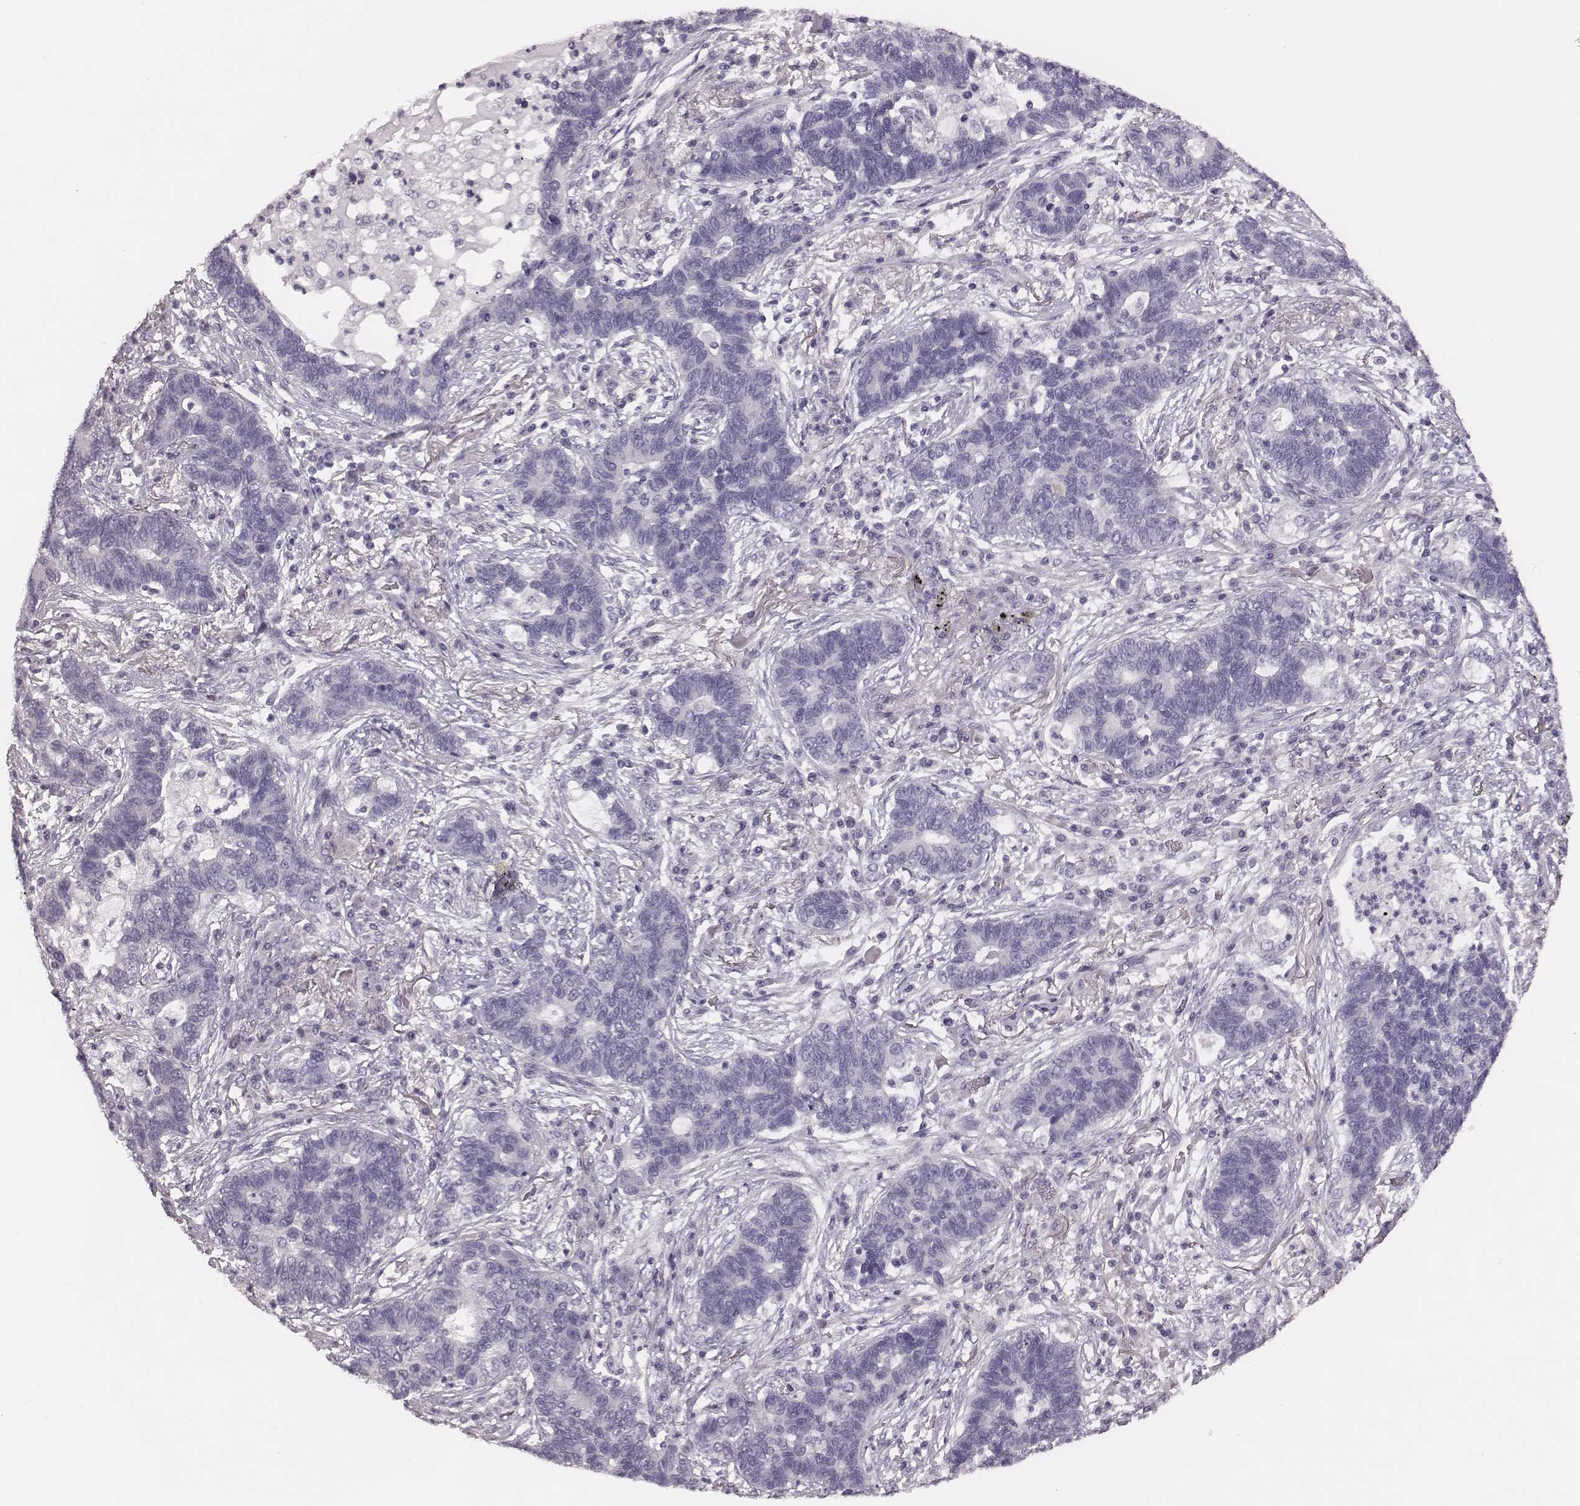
{"staining": {"intensity": "negative", "quantity": "none", "location": "none"}, "tissue": "lung cancer", "cell_type": "Tumor cells", "image_type": "cancer", "snomed": [{"axis": "morphology", "description": "Adenocarcinoma, NOS"}, {"axis": "topography", "description": "Lung"}], "caption": "This is an immunohistochemistry histopathology image of adenocarcinoma (lung). There is no positivity in tumor cells.", "gene": "SPA17", "patient": {"sex": "female", "age": 57}}